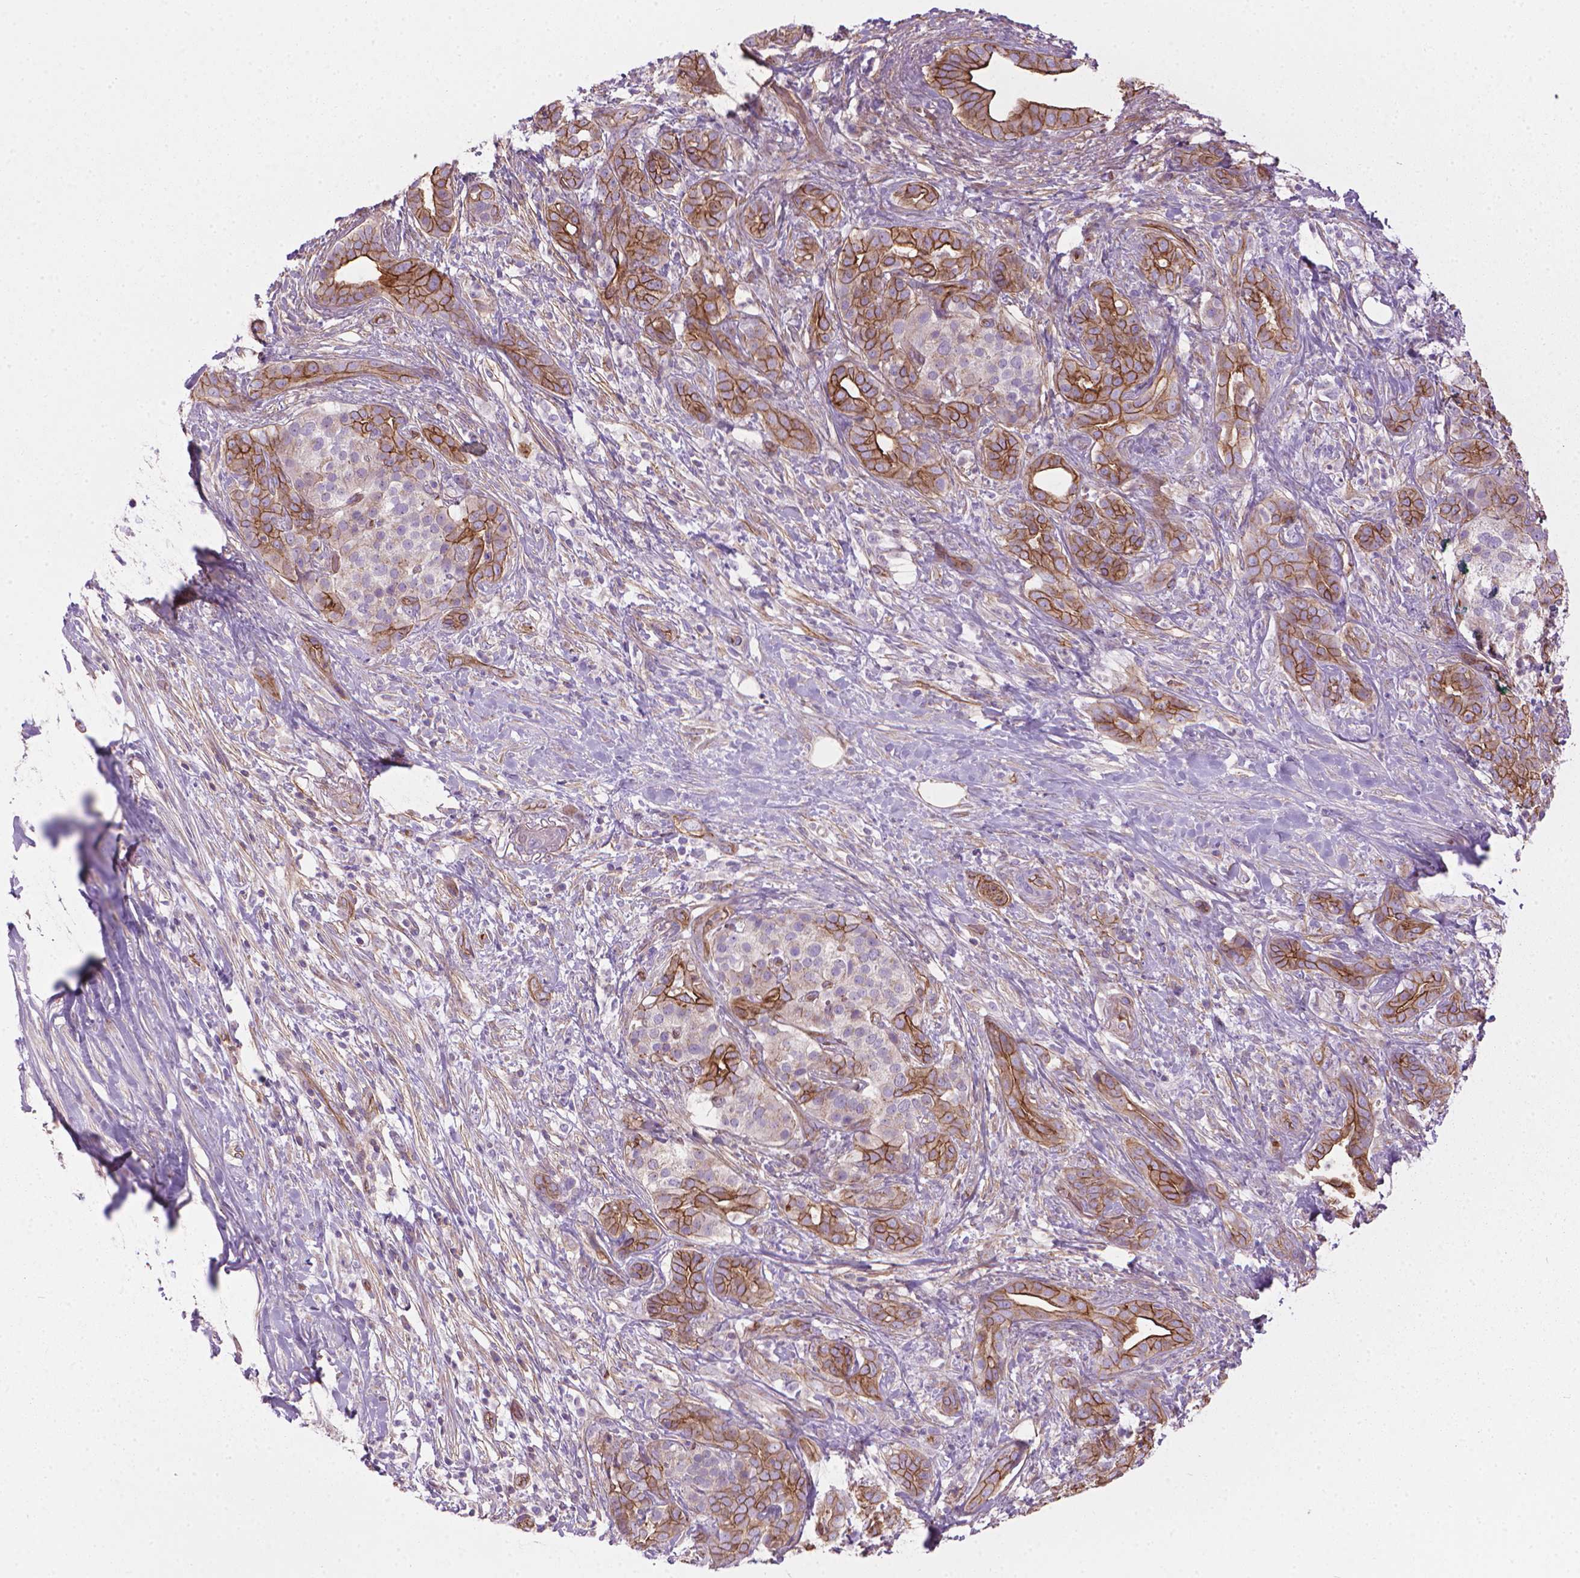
{"staining": {"intensity": "moderate", "quantity": "25%-75%", "location": "cytoplasmic/membranous"}, "tissue": "pancreatic cancer", "cell_type": "Tumor cells", "image_type": "cancer", "snomed": [{"axis": "morphology", "description": "Normal tissue, NOS"}, {"axis": "morphology", "description": "Inflammation, NOS"}, {"axis": "morphology", "description": "Adenocarcinoma, NOS"}, {"axis": "topography", "description": "Pancreas"}], "caption": "Moderate cytoplasmic/membranous staining is identified in about 25%-75% of tumor cells in pancreatic adenocarcinoma. Immunohistochemistry (ihc) stains the protein in brown and the nuclei are stained blue.", "gene": "TENT5A", "patient": {"sex": "male", "age": 57}}